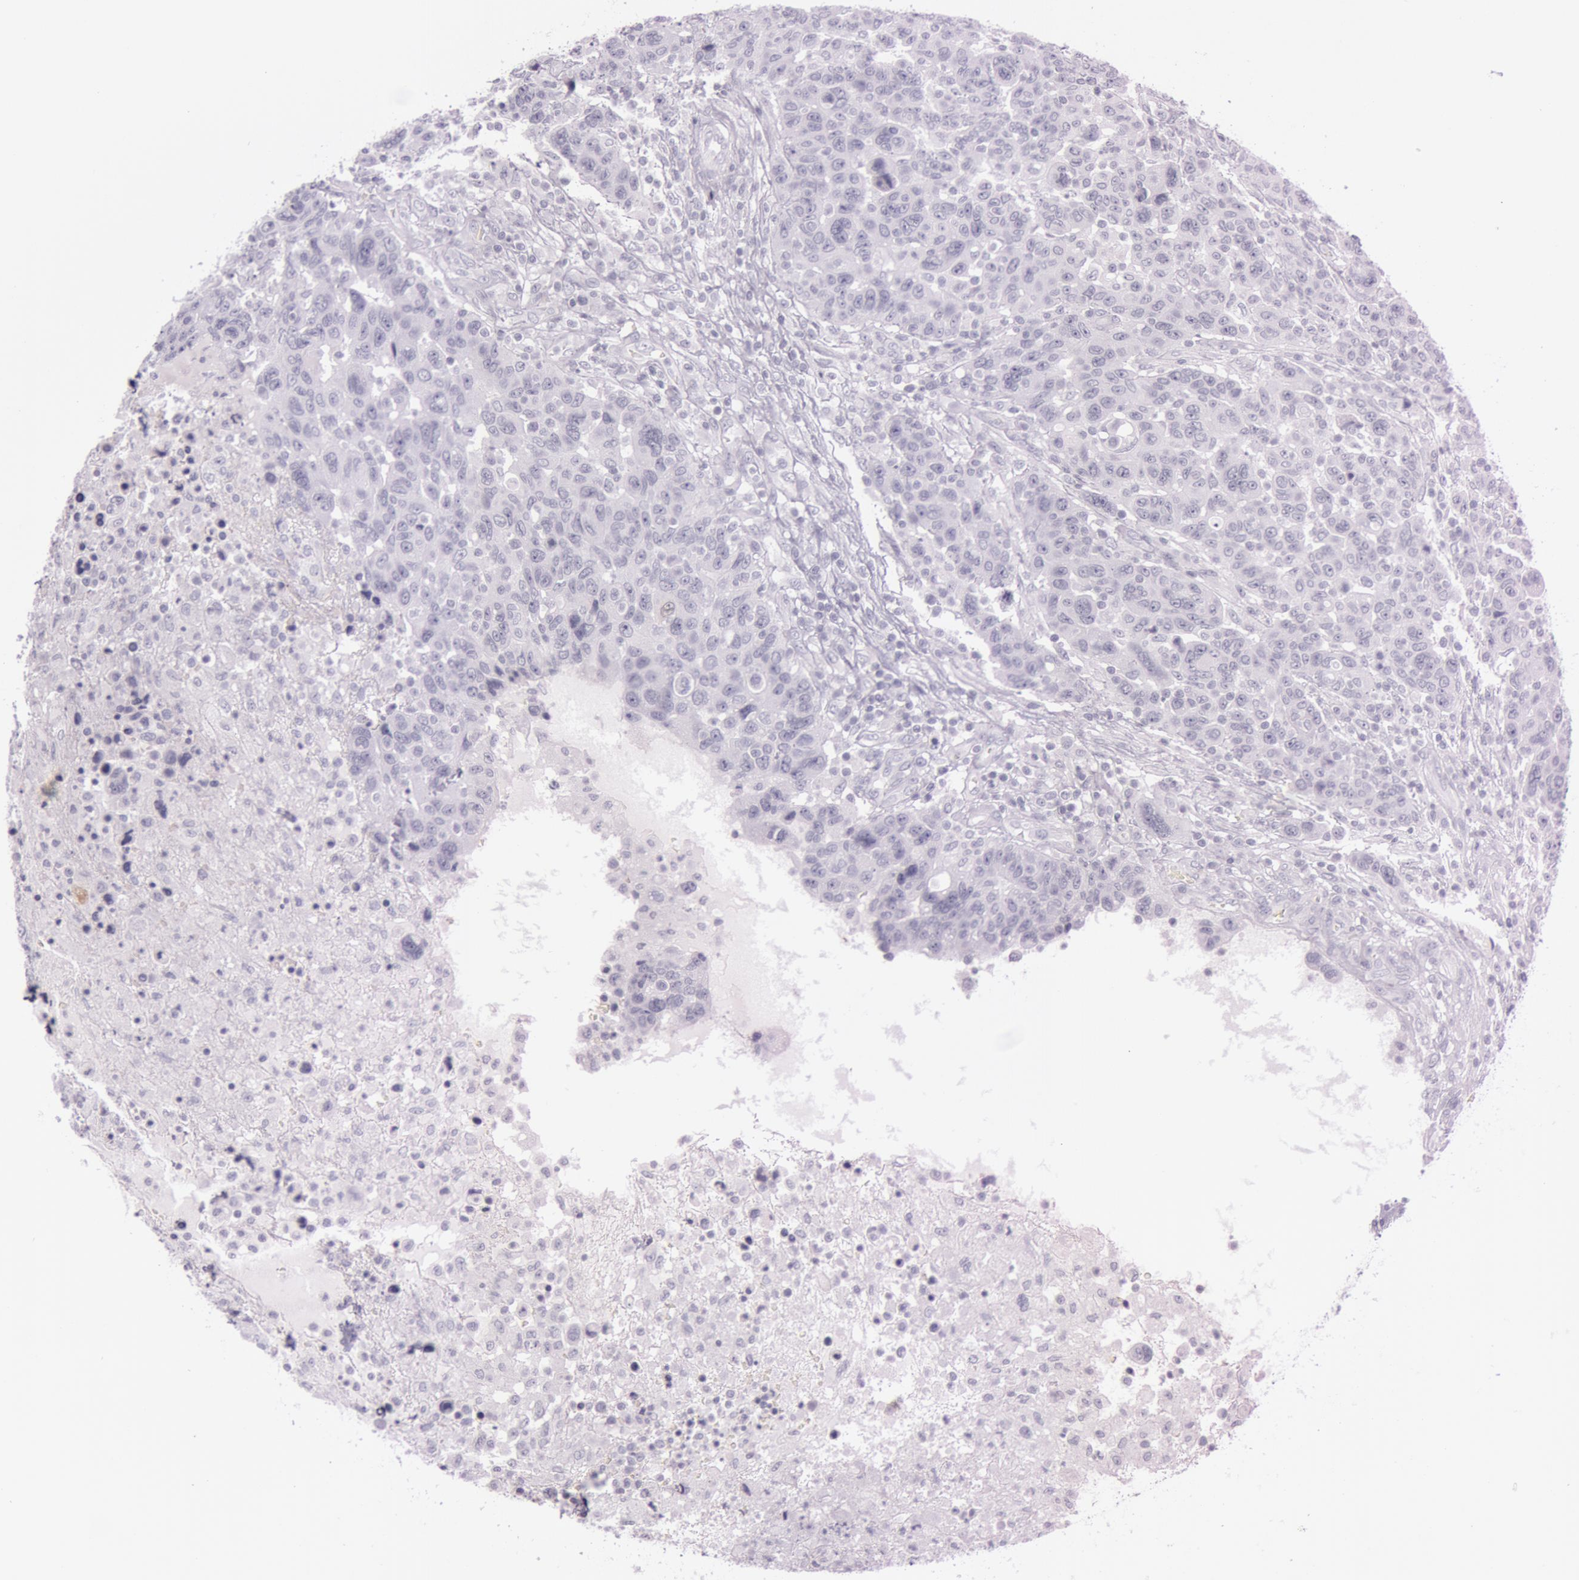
{"staining": {"intensity": "negative", "quantity": "none", "location": "none"}, "tissue": "breast cancer", "cell_type": "Tumor cells", "image_type": "cancer", "snomed": [{"axis": "morphology", "description": "Duct carcinoma"}, {"axis": "topography", "description": "Breast"}], "caption": "DAB (3,3'-diaminobenzidine) immunohistochemical staining of breast cancer (invasive ductal carcinoma) reveals no significant positivity in tumor cells.", "gene": "S100A7", "patient": {"sex": "female", "age": 37}}